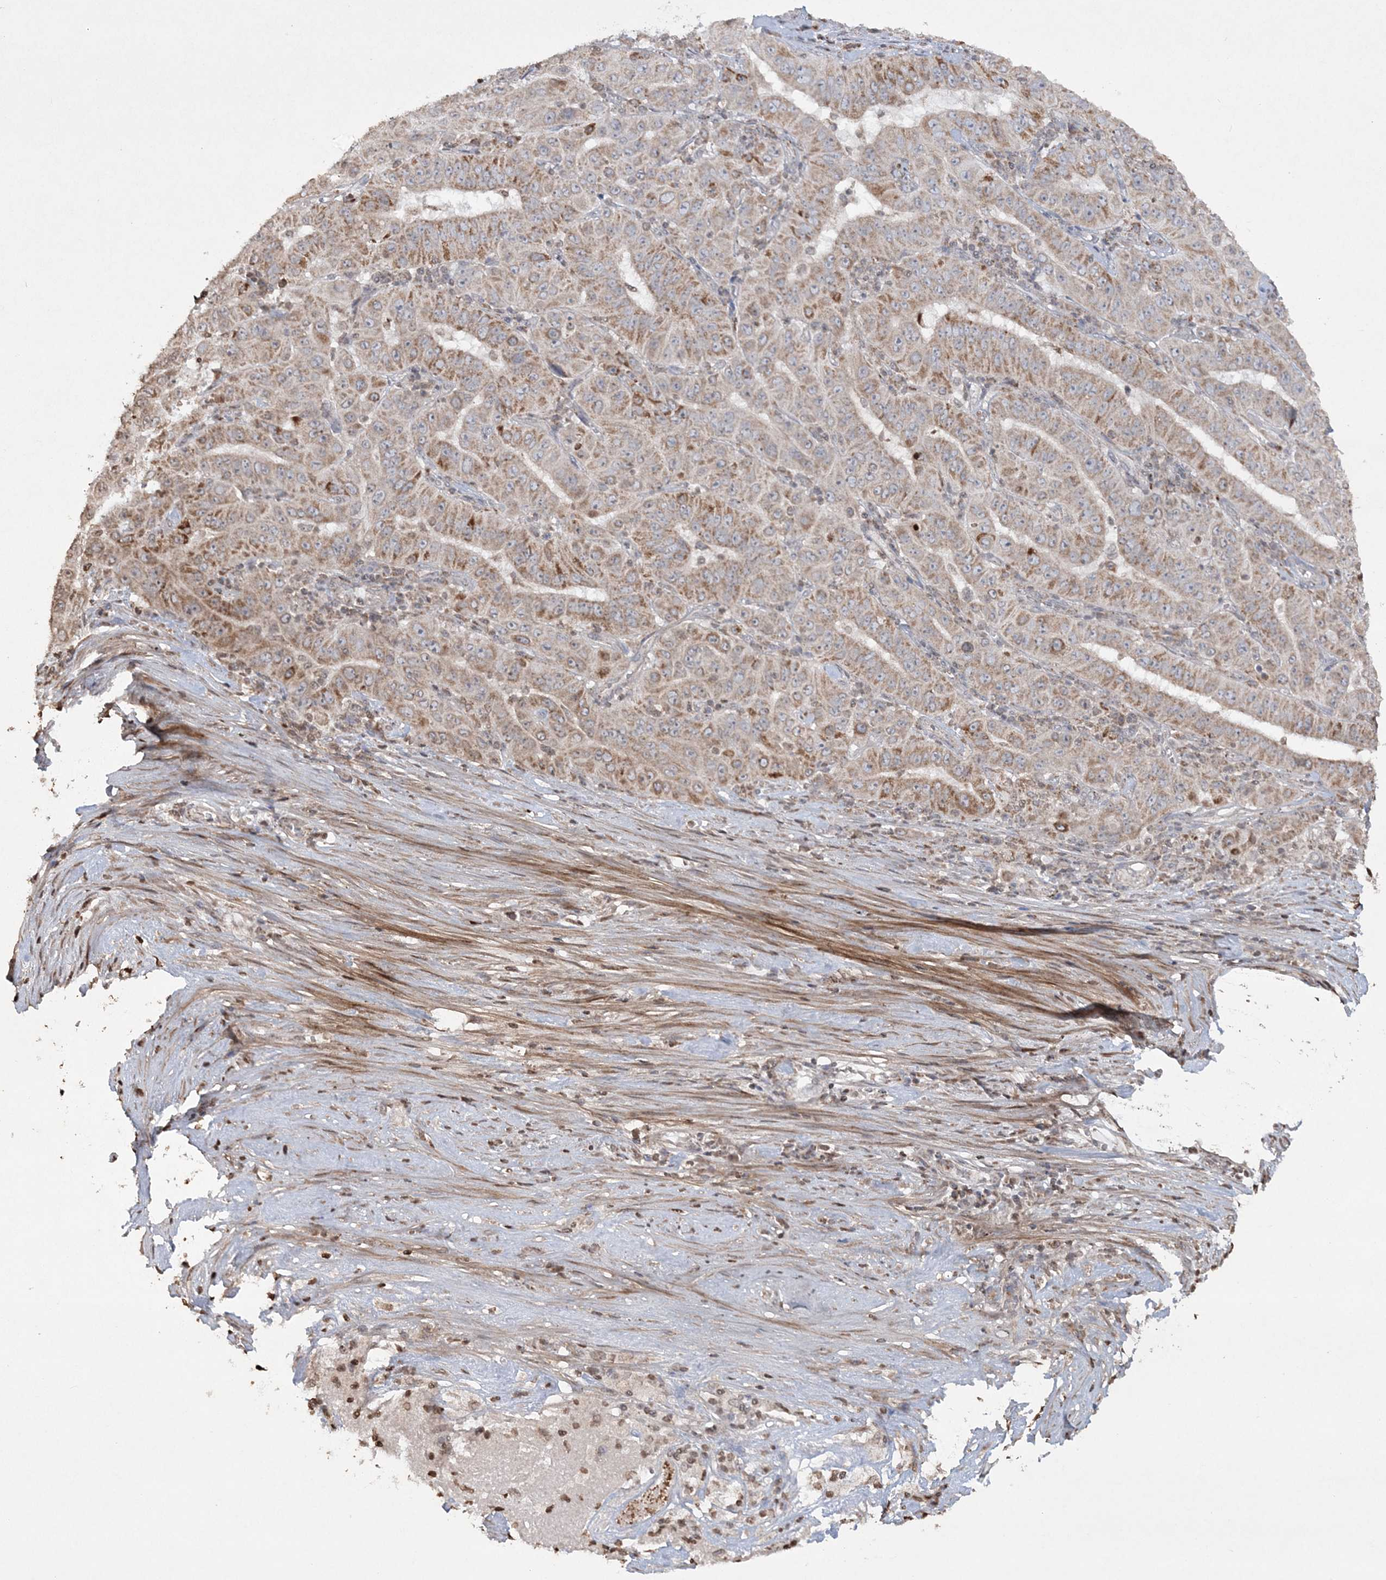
{"staining": {"intensity": "moderate", "quantity": ">75%", "location": "cytoplasmic/membranous"}, "tissue": "pancreatic cancer", "cell_type": "Tumor cells", "image_type": "cancer", "snomed": [{"axis": "morphology", "description": "Adenocarcinoma, NOS"}, {"axis": "topography", "description": "Pancreas"}], "caption": "A micrograph showing moderate cytoplasmic/membranous positivity in about >75% of tumor cells in pancreatic cancer (adenocarcinoma), as visualized by brown immunohistochemical staining.", "gene": "TTC7A", "patient": {"sex": "male", "age": 63}}